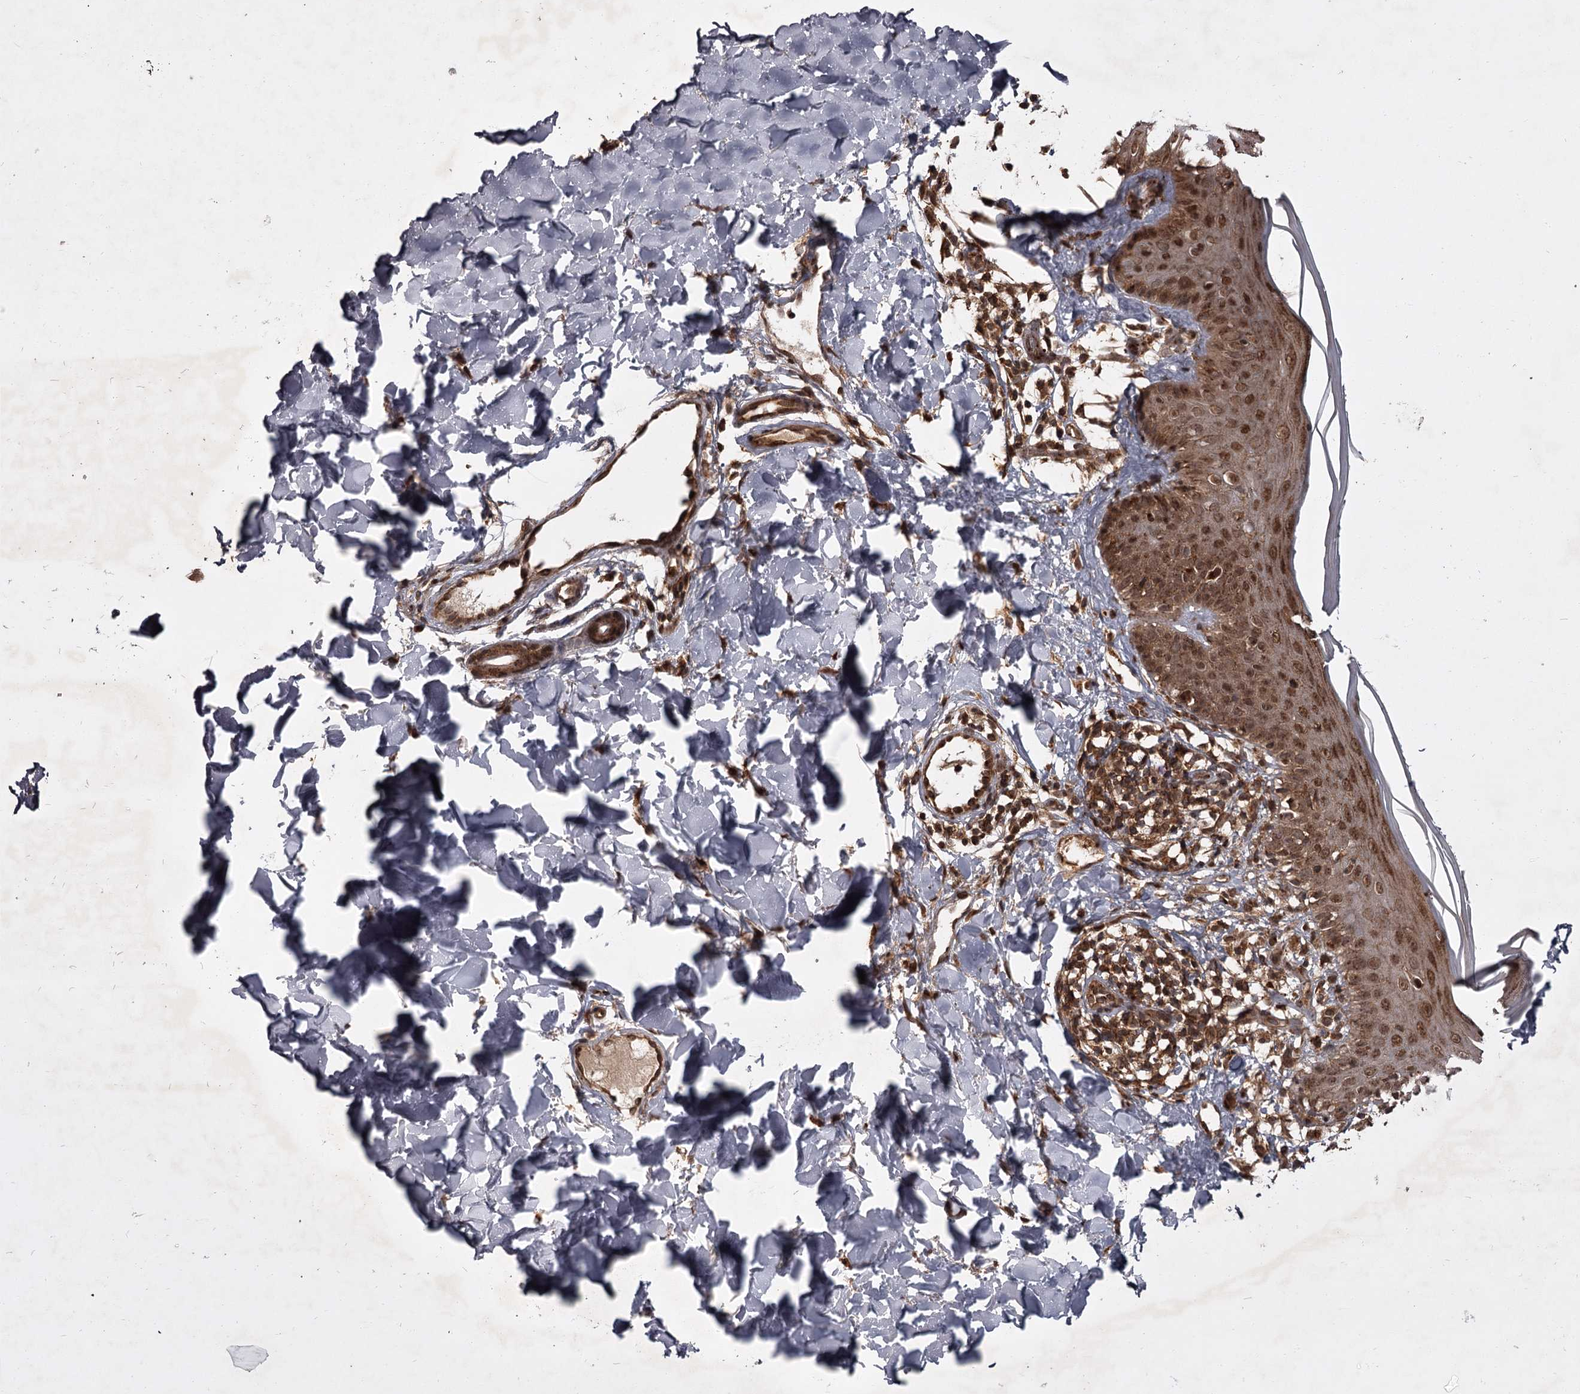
{"staining": {"intensity": "moderate", "quantity": ">75%", "location": "cytoplasmic/membranous"}, "tissue": "skin", "cell_type": "Fibroblasts", "image_type": "normal", "snomed": [{"axis": "morphology", "description": "Normal tissue, NOS"}, {"axis": "topography", "description": "Skin"}], "caption": "Approximately >75% of fibroblasts in normal skin demonstrate moderate cytoplasmic/membranous protein staining as visualized by brown immunohistochemical staining.", "gene": "TBC1D23", "patient": {"sex": "male", "age": 52}}